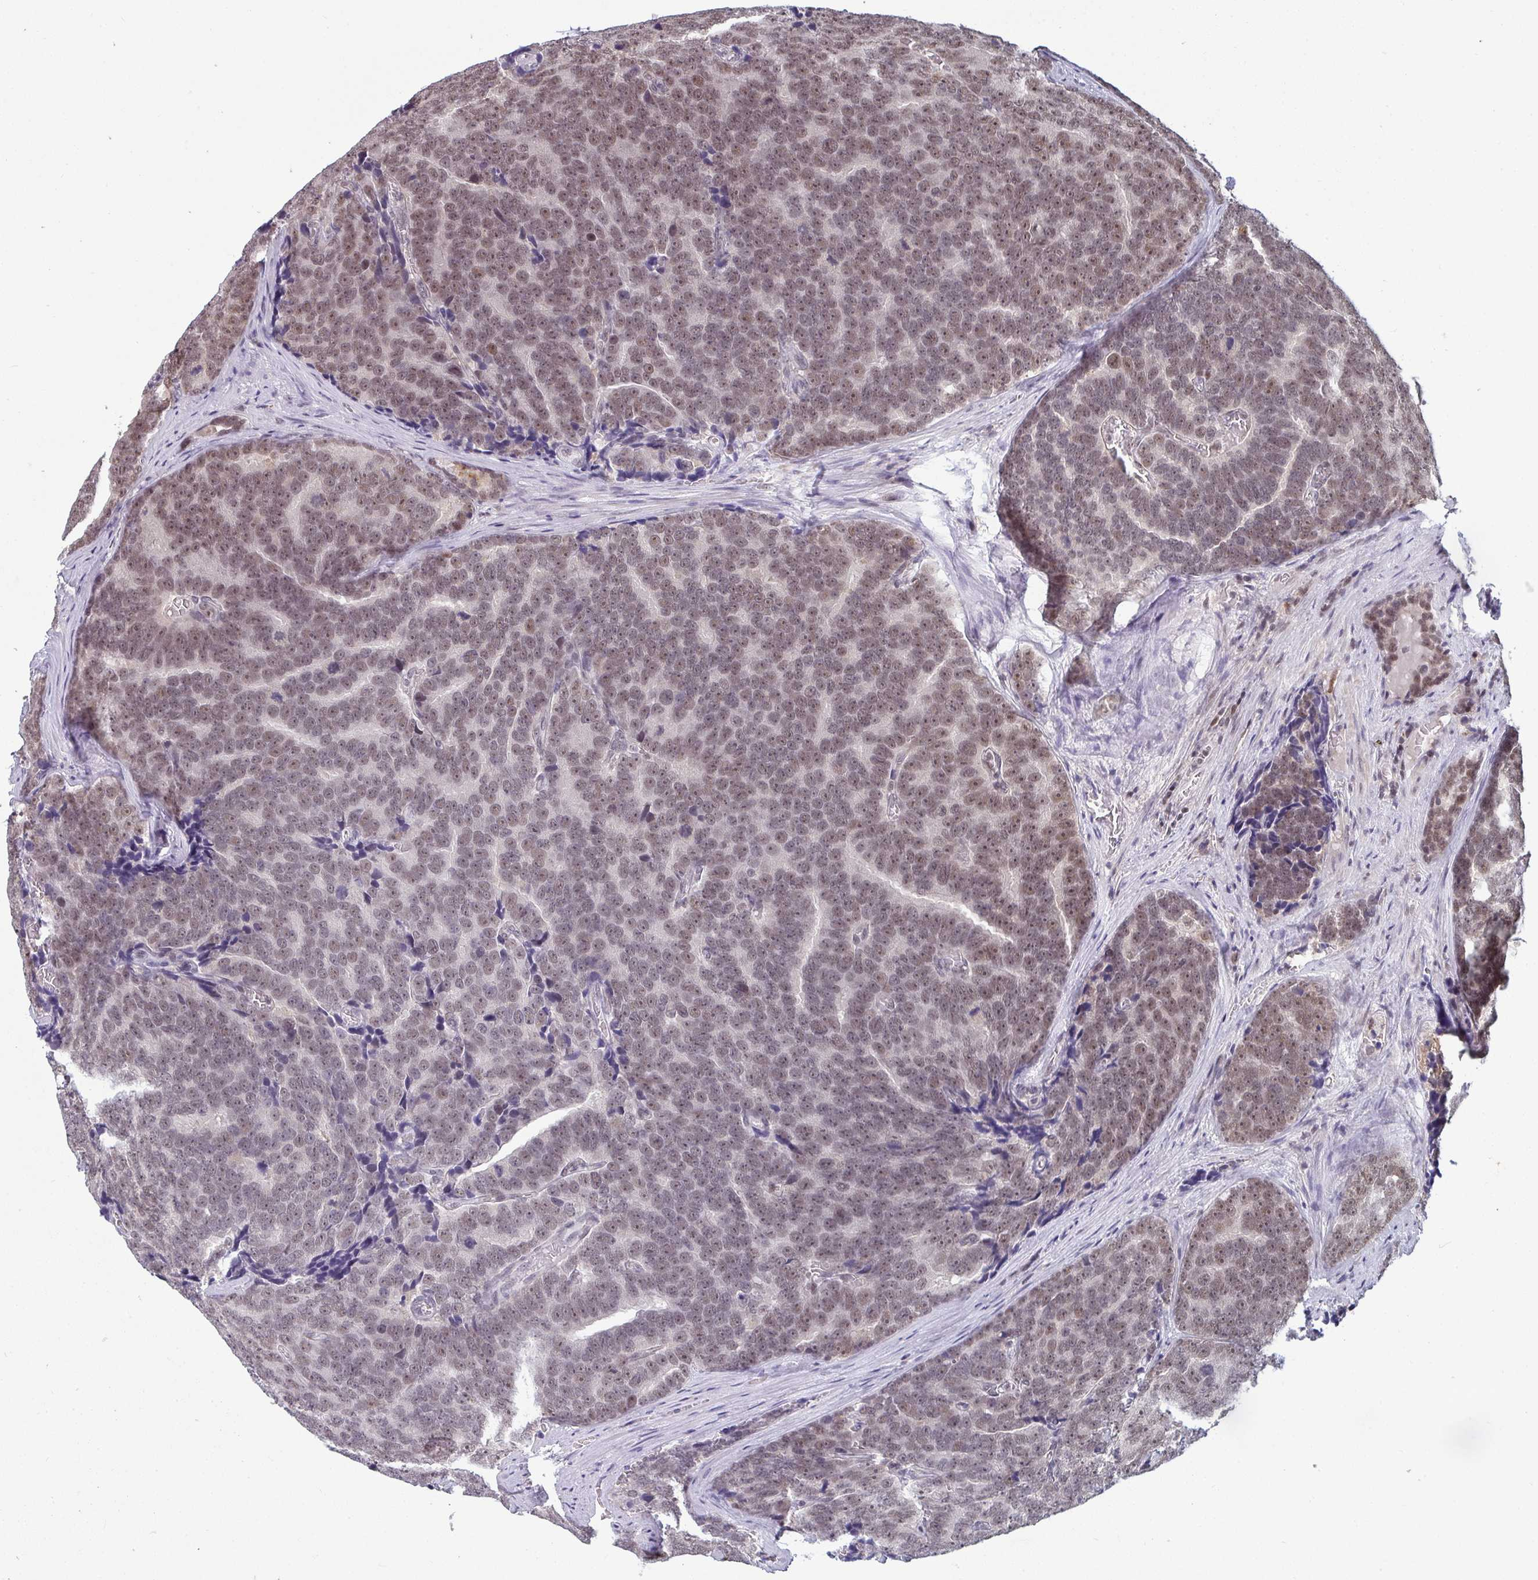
{"staining": {"intensity": "moderate", "quantity": ">75%", "location": "nuclear"}, "tissue": "prostate cancer", "cell_type": "Tumor cells", "image_type": "cancer", "snomed": [{"axis": "morphology", "description": "Adenocarcinoma, Low grade"}, {"axis": "topography", "description": "Prostate"}], "caption": "Immunohistochemical staining of prostate low-grade adenocarcinoma demonstrates medium levels of moderate nuclear protein positivity in approximately >75% of tumor cells. (DAB (3,3'-diaminobenzidine) IHC, brown staining for protein, blue staining for nuclei).", "gene": "ATF1", "patient": {"sex": "male", "age": 62}}